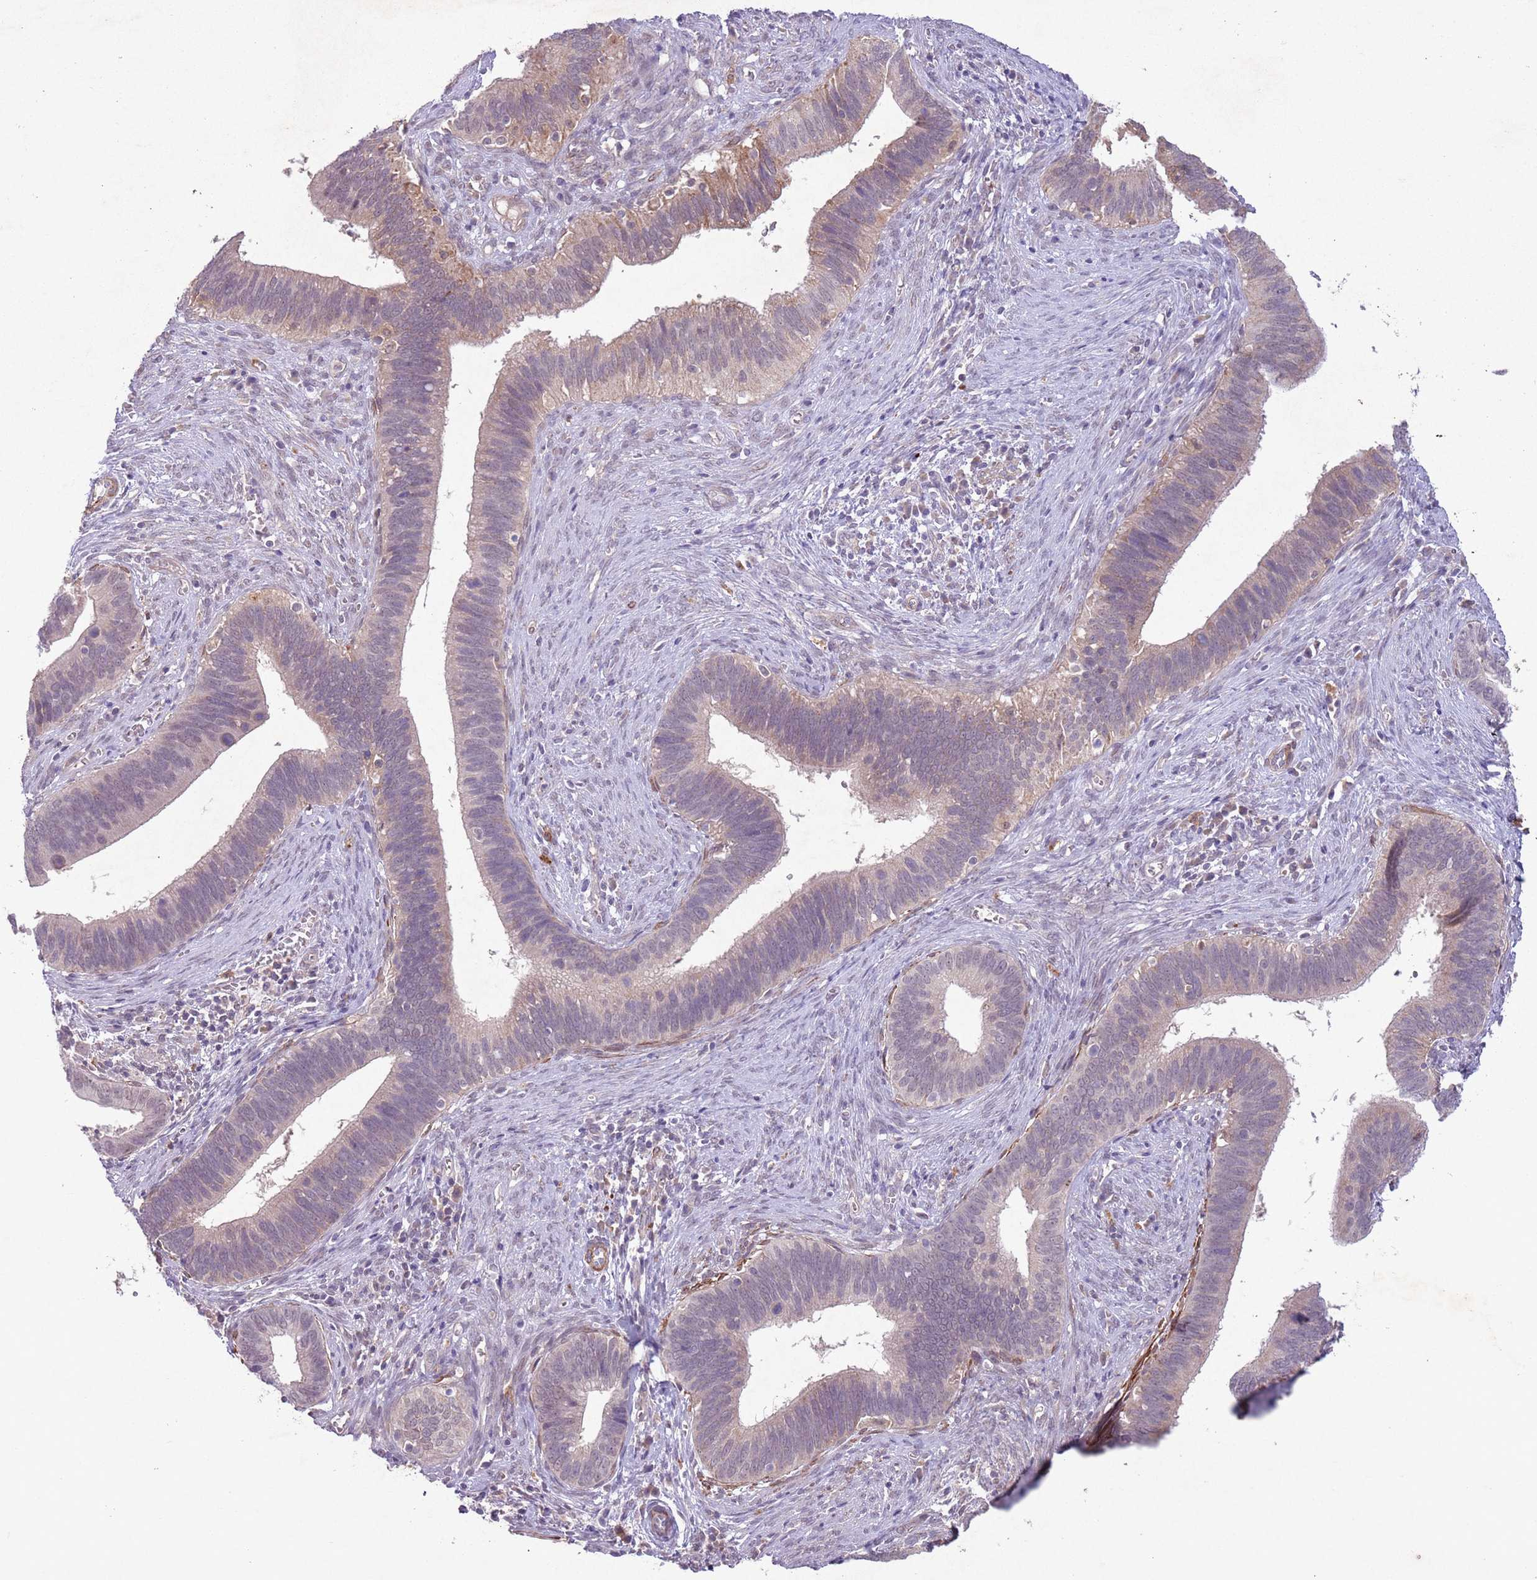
{"staining": {"intensity": "weak", "quantity": "25%-75%", "location": "nuclear"}, "tissue": "cervical cancer", "cell_type": "Tumor cells", "image_type": "cancer", "snomed": [{"axis": "morphology", "description": "Adenocarcinoma, NOS"}, {"axis": "topography", "description": "Cervix"}], "caption": "A micrograph showing weak nuclear expression in approximately 25%-75% of tumor cells in adenocarcinoma (cervical), as visualized by brown immunohistochemical staining.", "gene": "CCNI", "patient": {"sex": "female", "age": 42}}